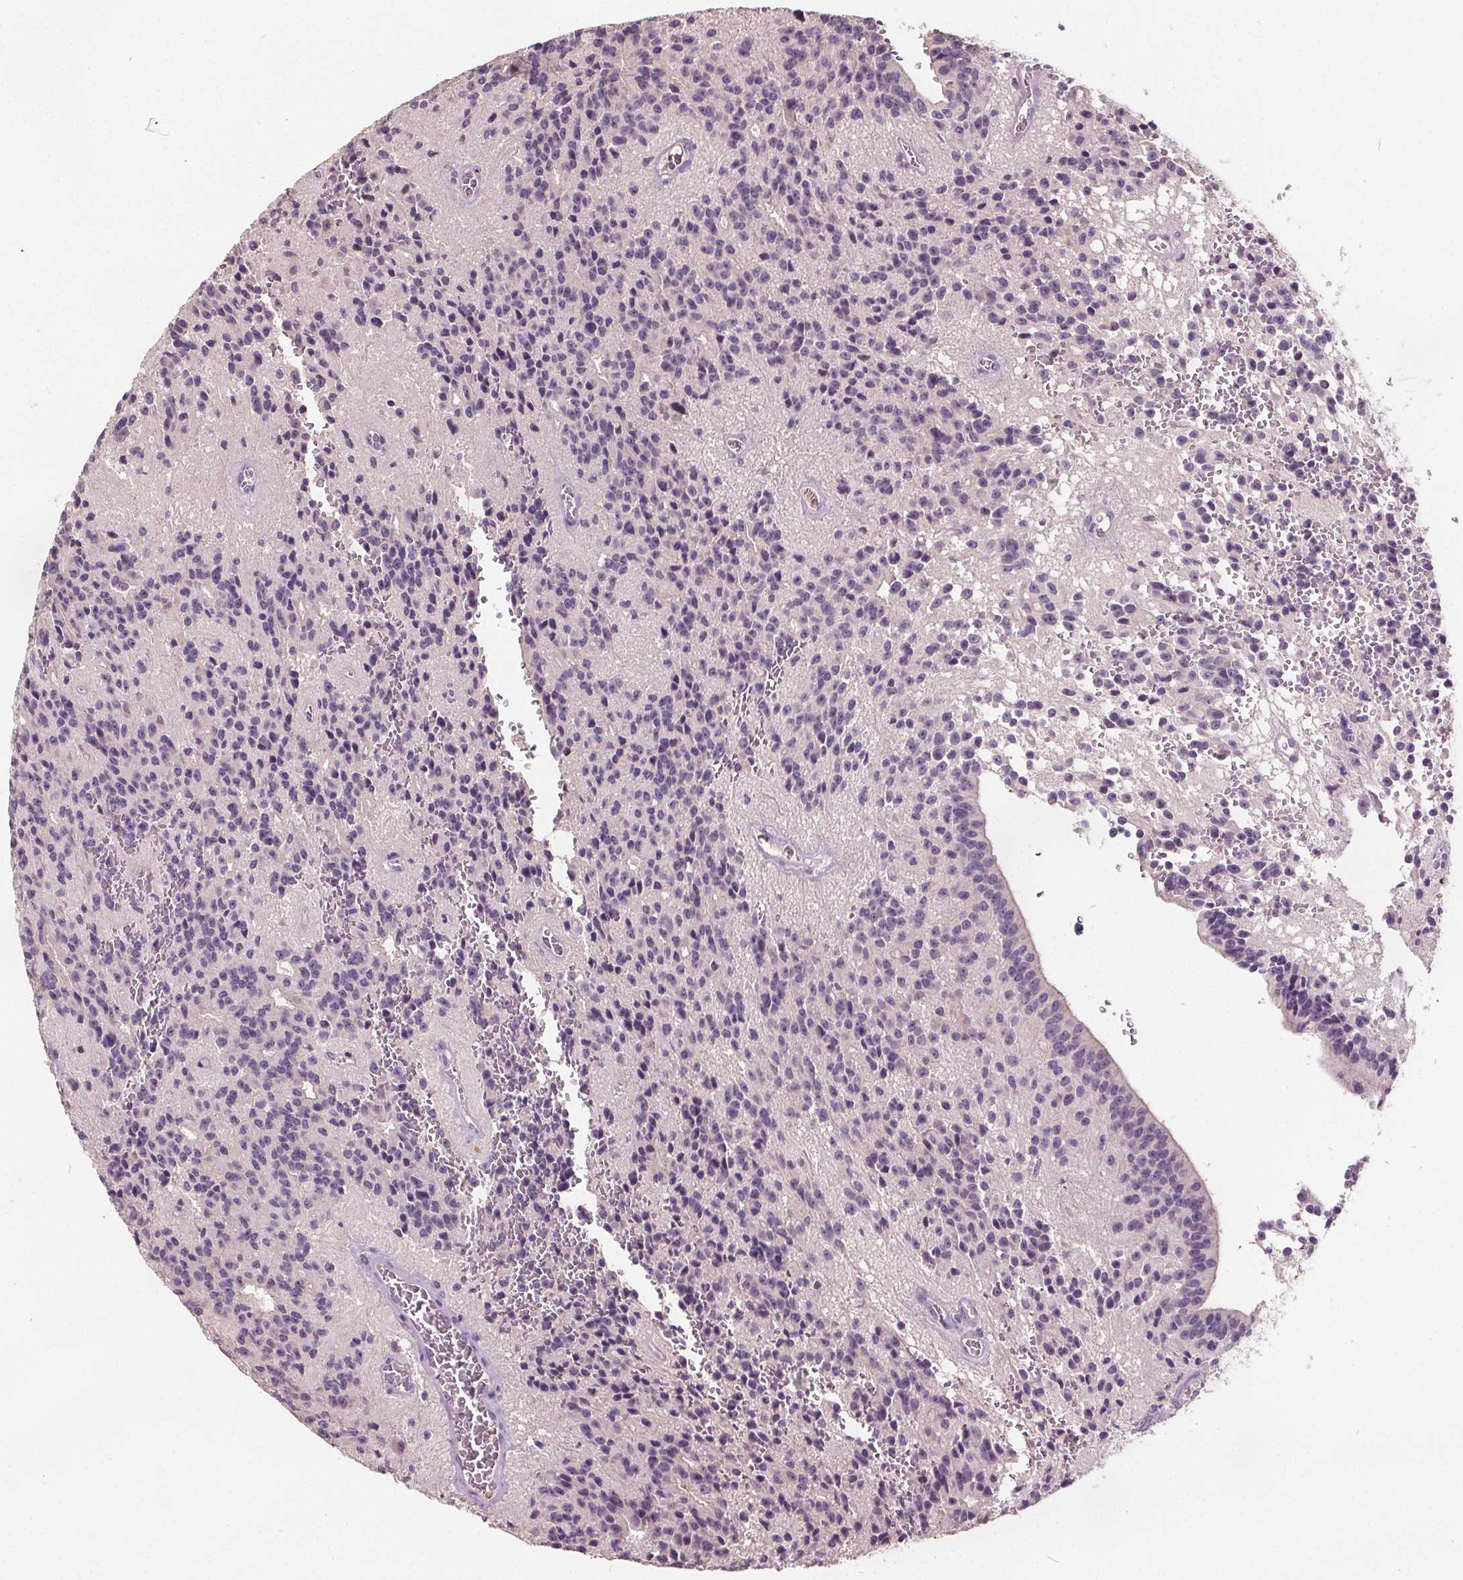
{"staining": {"intensity": "negative", "quantity": "none", "location": "none"}, "tissue": "glioma", "cell_type": "Tumor cells", "image_type": "cancer", "snomed": [{"axis": "morphology", "description": "Glioma, malignant, Low grade"}, {"axis": "topography", "description": "Brain"}], "caption": "The immunohistochemistry (IHC) image has no significant staining in tumor cells of glioma tissue.", "gene": "ACOX2", "patient": {"sex": "male", "age": 31}}